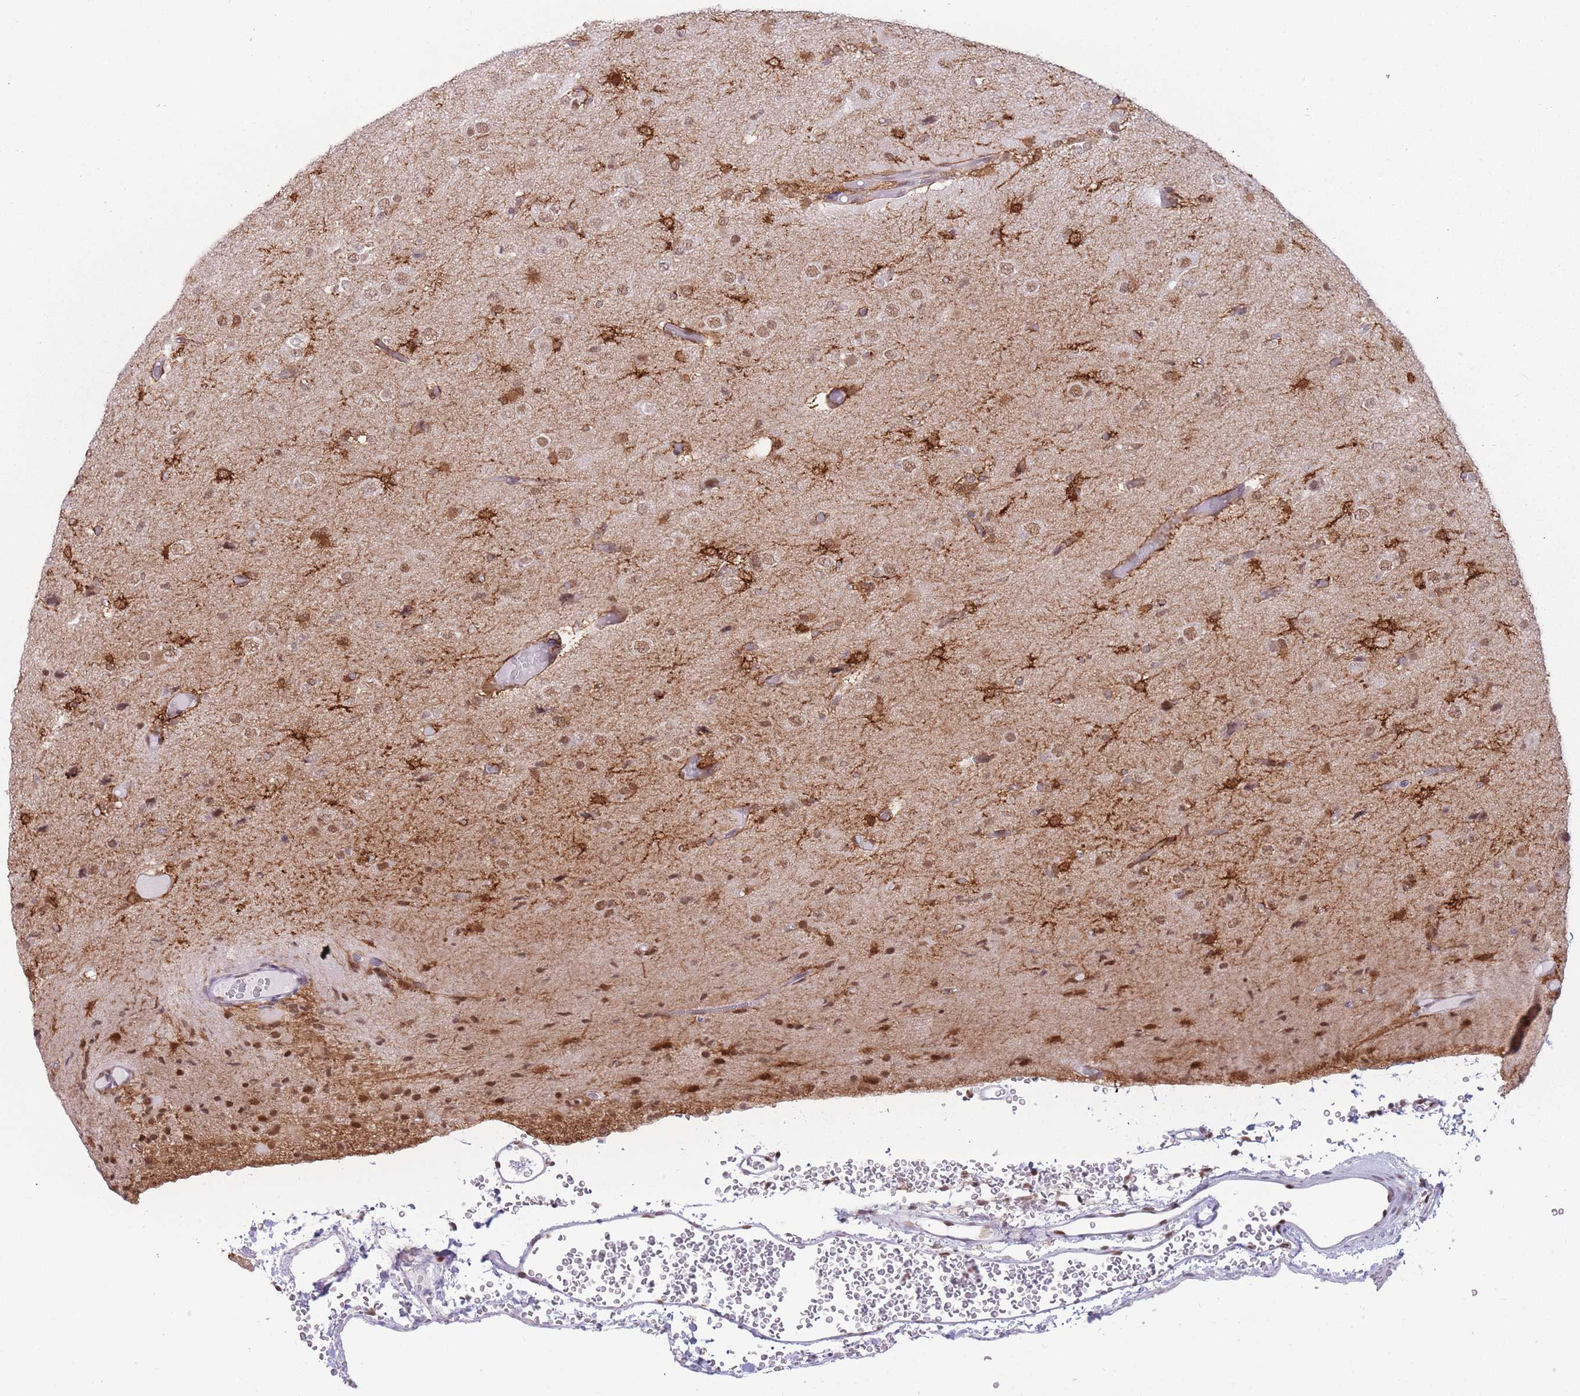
{"staining": {"intensity": "moderate", "quantity": "25%-75%", "location": "nuclear"}, "tissue": "glioma", "cell_type": "Tumor cells", "image_type": "cancer", "snomed": [{"axis": "morphology", "description": "Glioma, malignant, Low grade"}, {"axis": "topography", "description": "Brain"}], "caption": "A micrograph of low-grade glioma (malignant) stained for a protein reveals moderate nuclear brown staining in tumor cells.", "gene": "HNRNPUL1", "patient": {"sex": "female", "age": 22}}